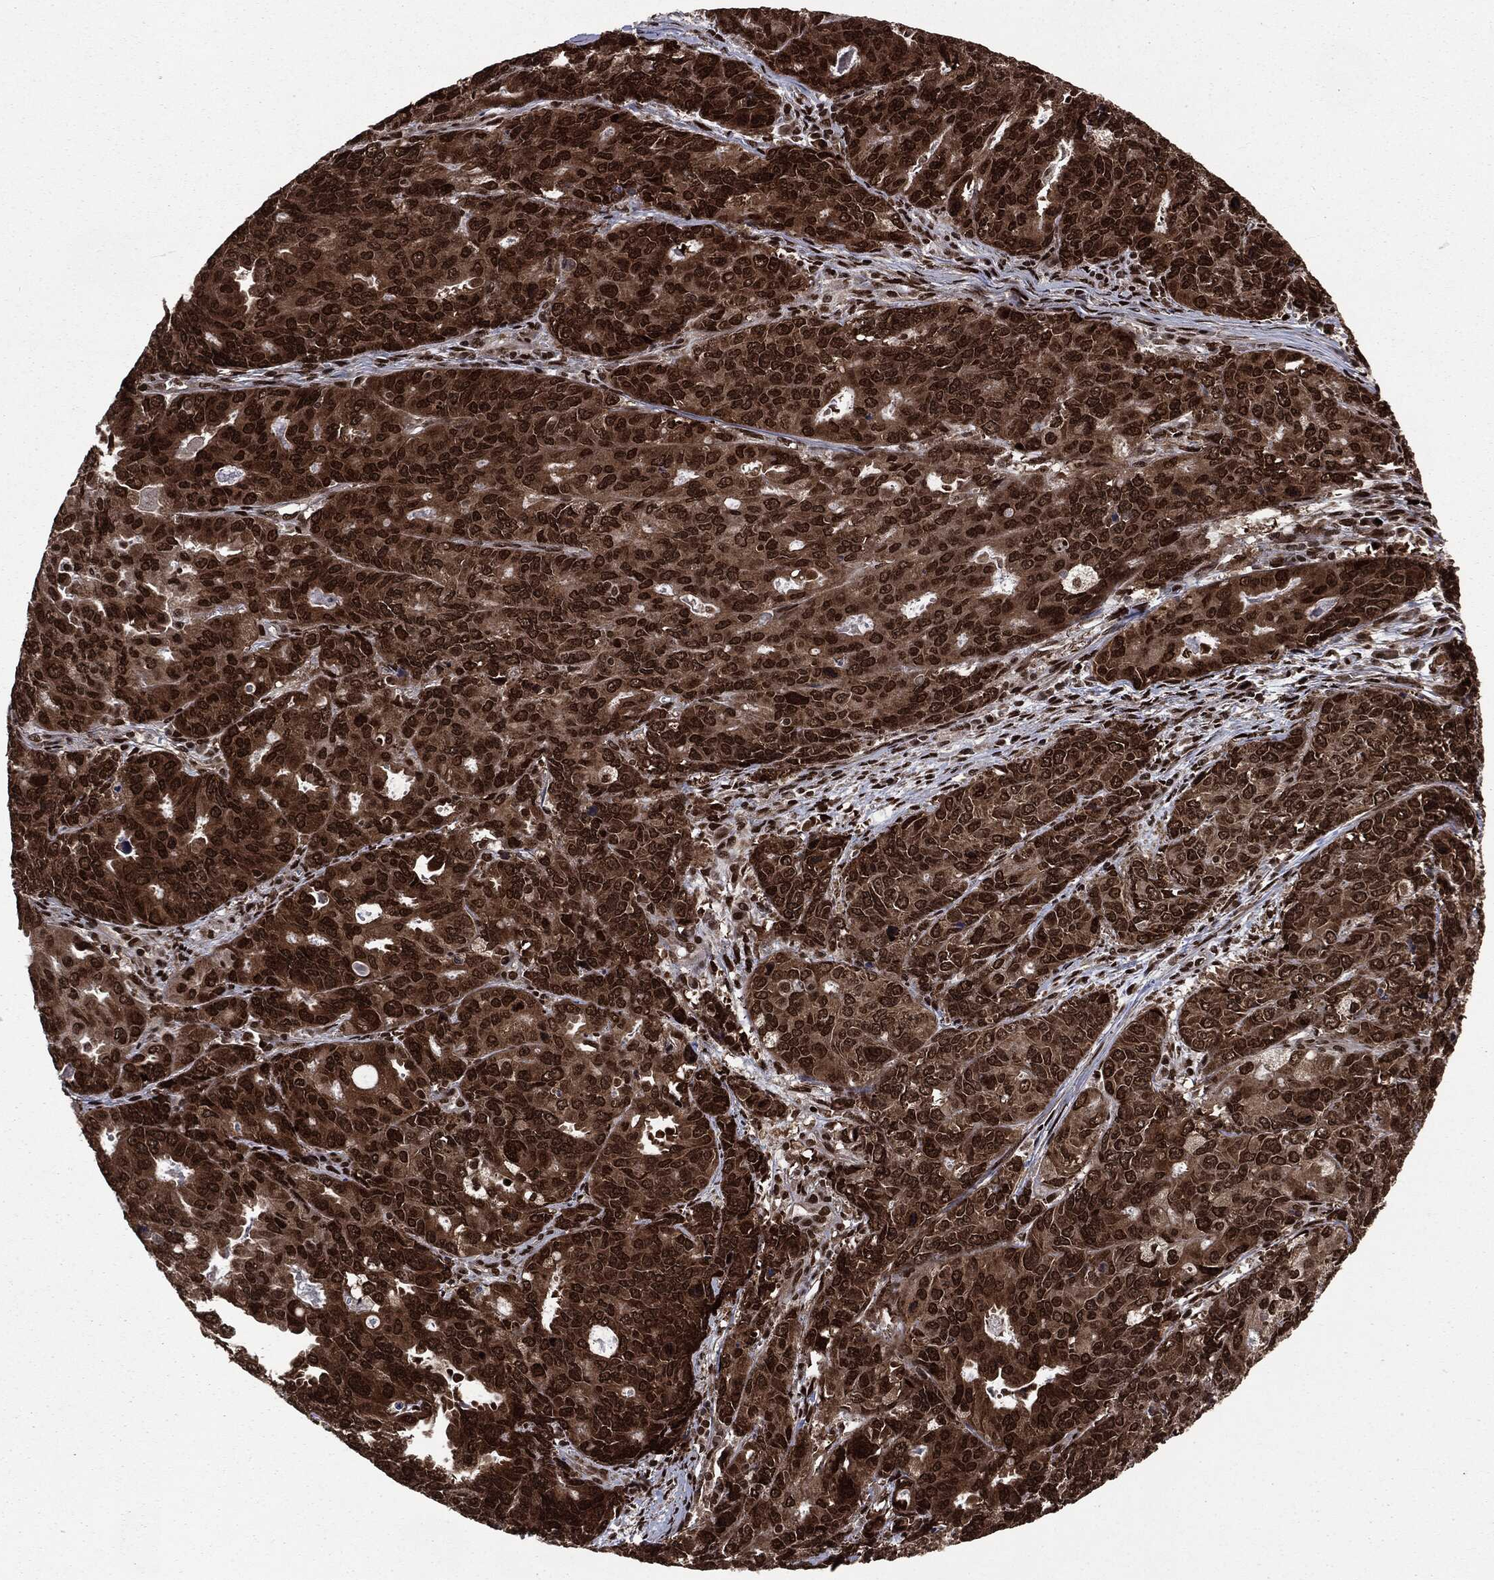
{"staining": {"intensity": "strong", "quantity": ">75%", "location": "cytoplasmic/membranous,nuclear"}, "tissue": "endometrial cancer", "cell_type": "Tumor cells", "image_type": "cancer", "snomed": [{"axis": "morphology", "description": "Adenocarcinoma, NOS"}, {"axis": "topography", "description": "Uterus"}], "caption": "Tumor cells display high levels of strong cytoplasmic/membranous and nuclear expression in about >75% of cells in human endometrial adenocarcinoma.", "gene": "DVL2", "patient": {"sex": "female", "age": 79}}